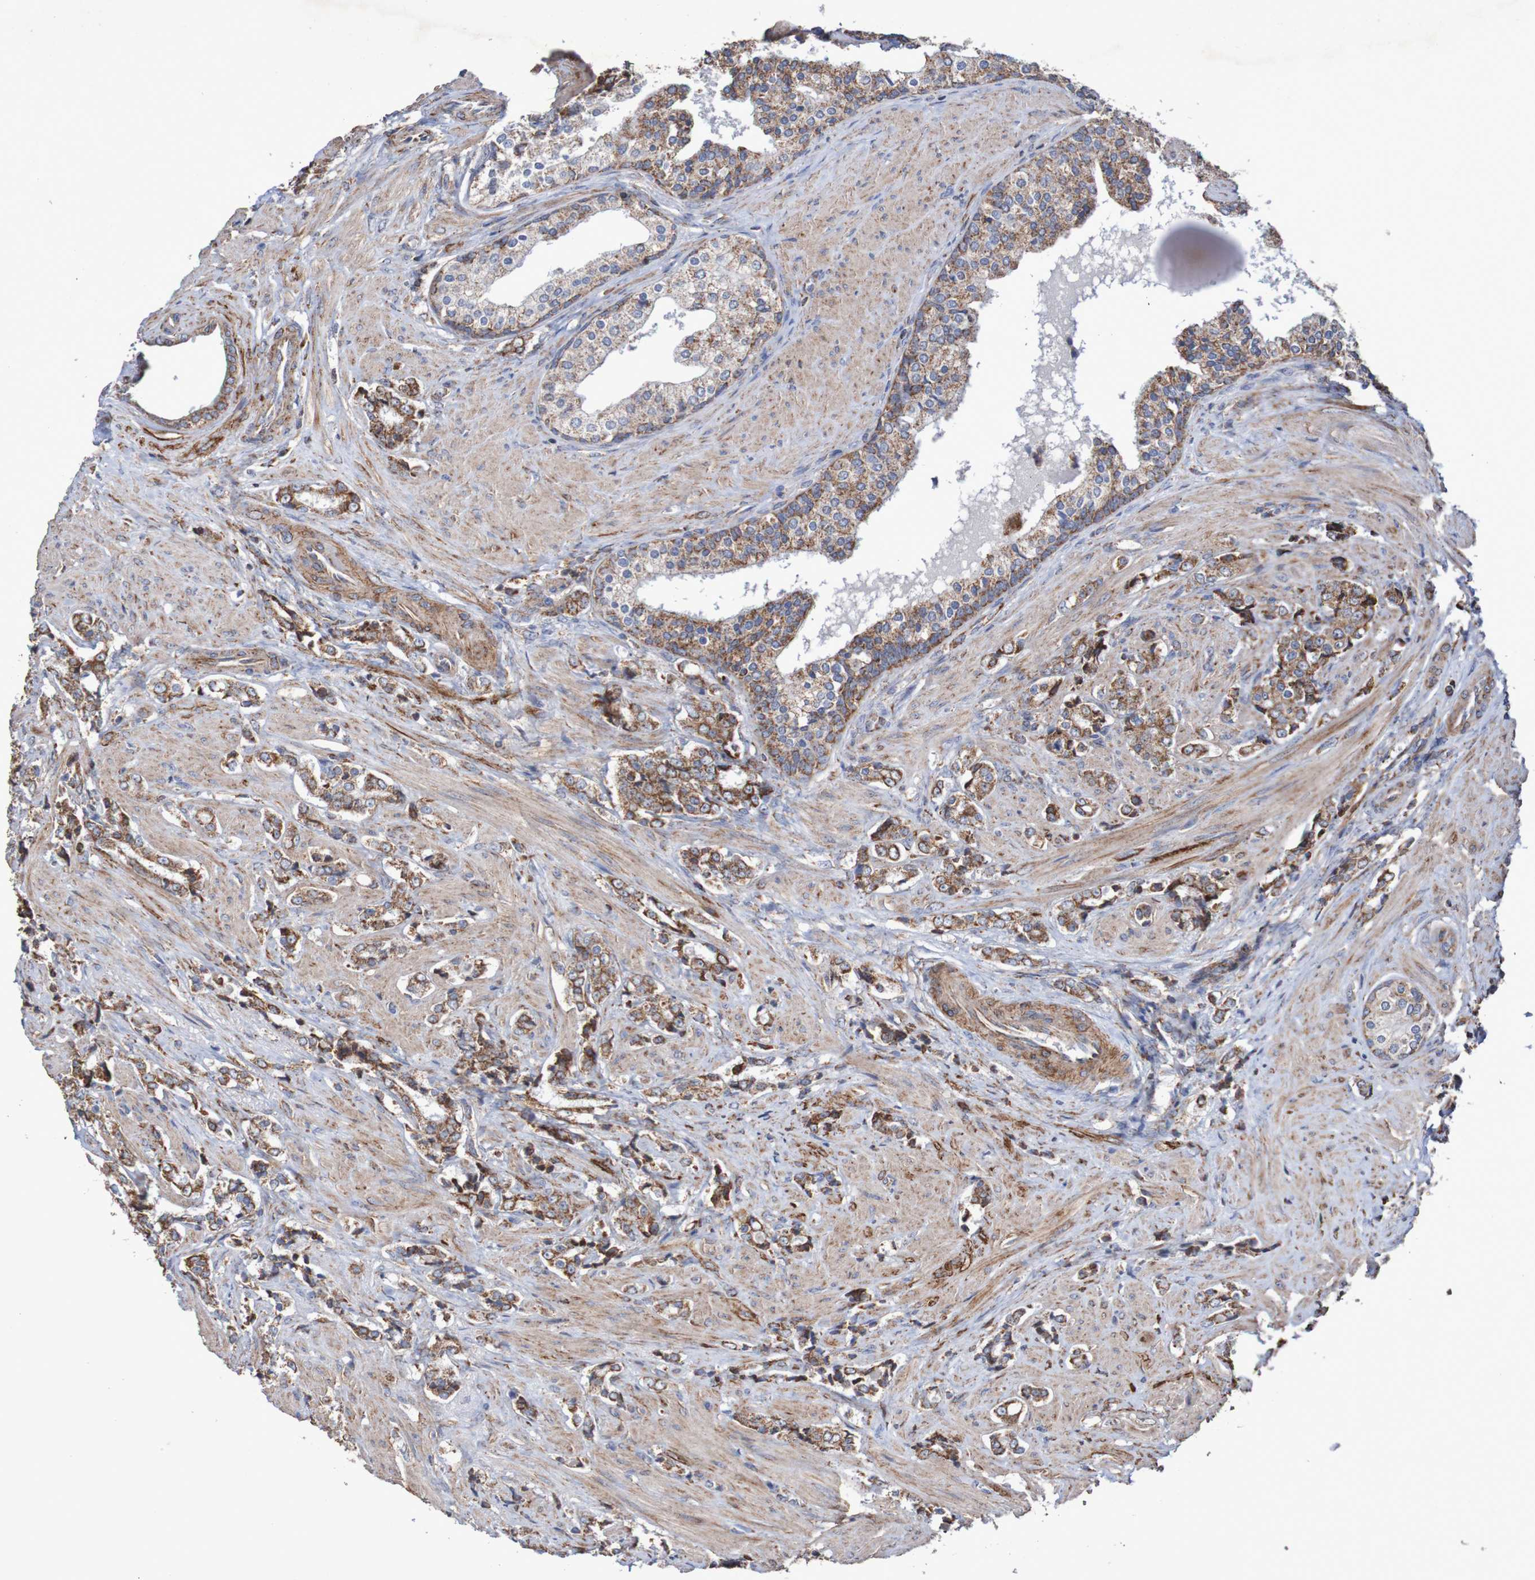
{"staining": {"intensity": "strong", "quantity": ">75%", "location": "cytoplasmic/membranous"}, "tissue": "prostate cancer", "cell_type": "Tumor cells", "image_type": "cancer", "snomed": [{"axis": "morphology", "description": "Adenocarcinoma, Low grade"}, {"axis": "topography", "description": "Prostate"}], "caption": "A photomicrograph showing strong cytoplasmic/membranous staining in approximately >75% of tumor cells in prostate cancer (low-grade adenocarcinoma), as visualized by brown immunohistochemical staining.", "gene": "MMEL1", "patient": {"sex": "male", "age": 60}}